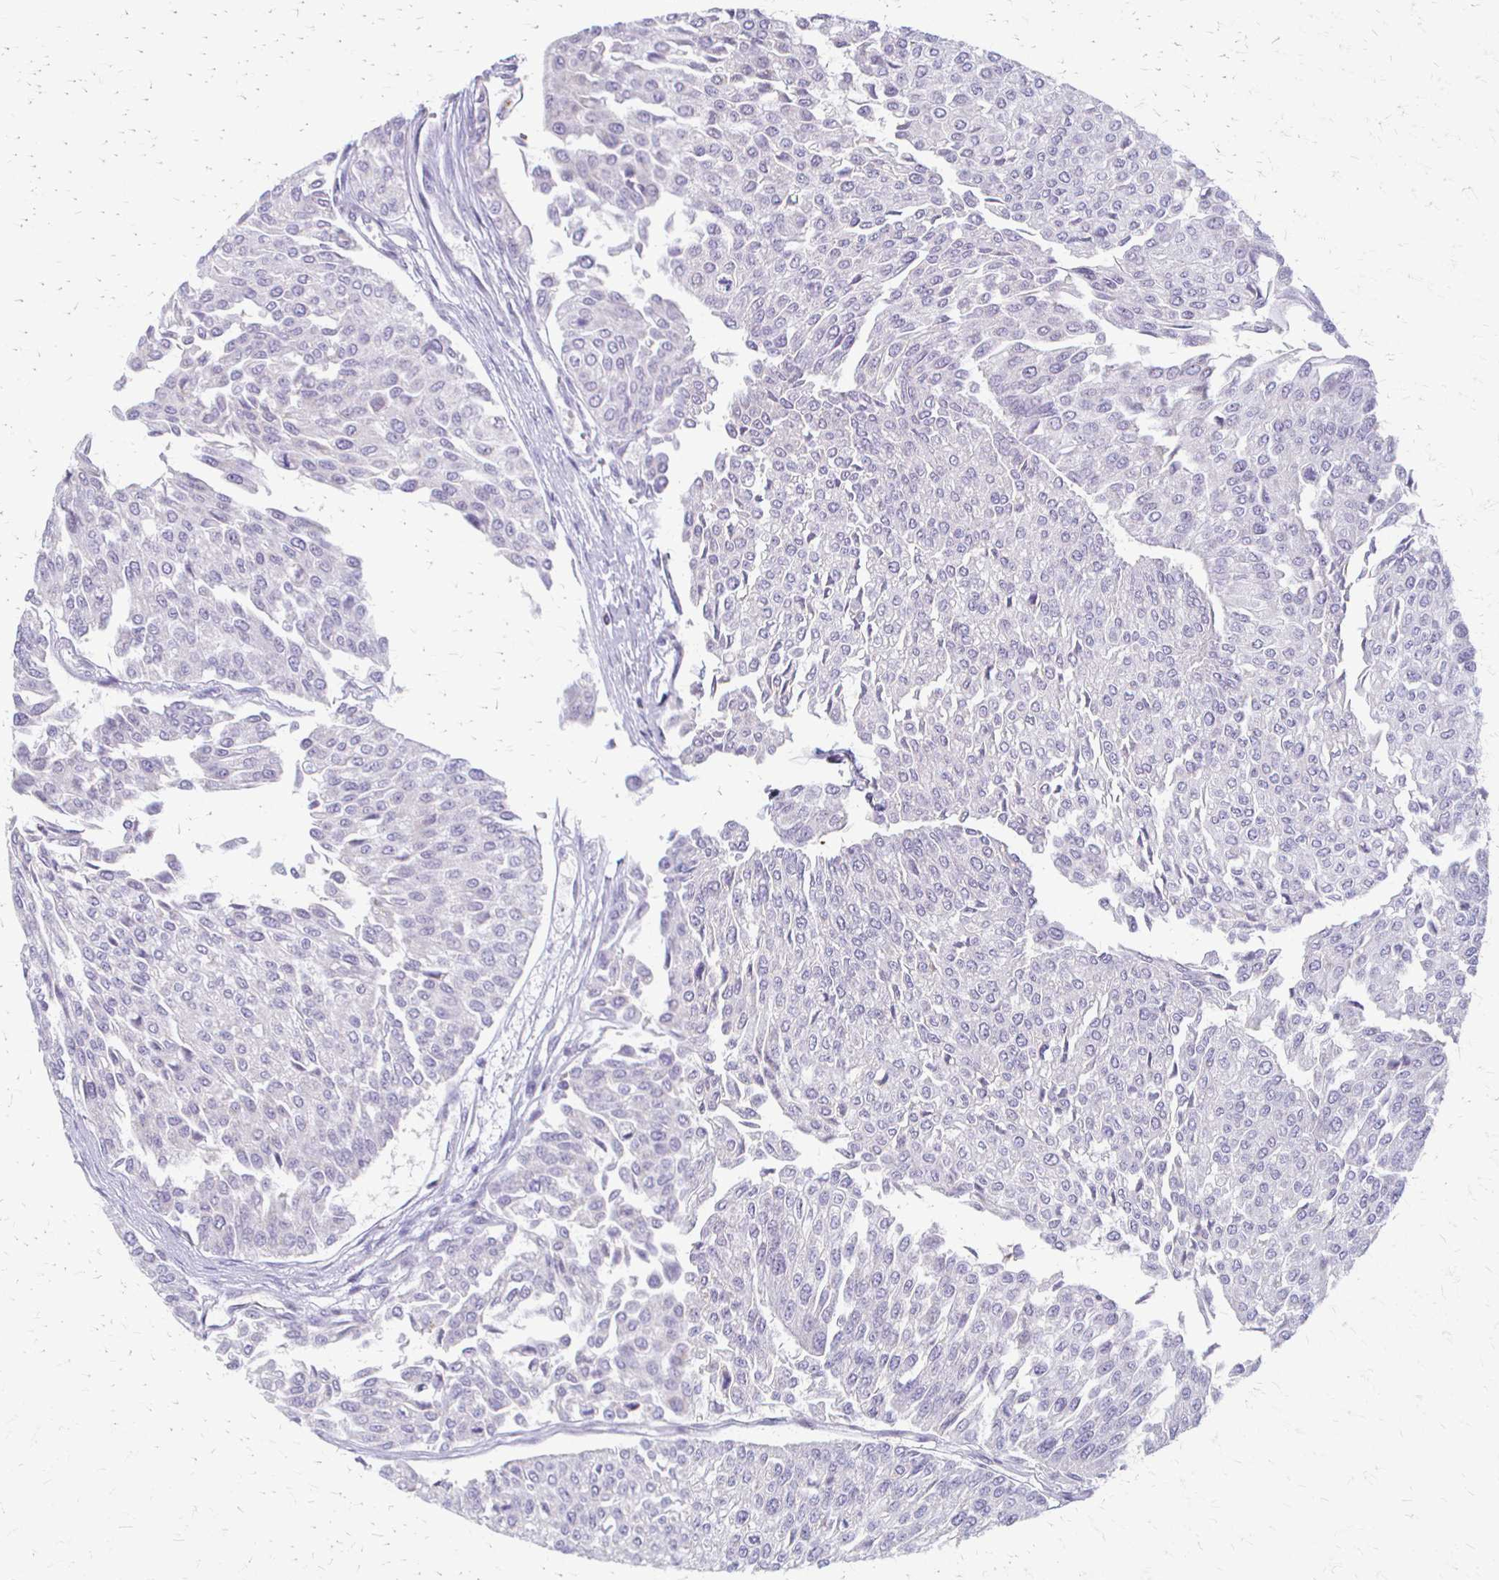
{"staining": {"intensity": "negative", "quantity": "none", "location": "none"}, "tissue": "urothelial cancer", "cell_type": "Tumor cells", "image_type": "cancer", "snomed": [{"axis": "morphology", "description": "Urothelial carcinoma, NOS"}, {"axis": "topography", "description": "Urinary bladder"}], "caption": "IHC micrograph of transitional cell carcinoma stained for a protein (brown), which demonstrates no positivity in tumor cells.", "gene": "ACP5", "patient": {"sex": "male", "age": 67}}